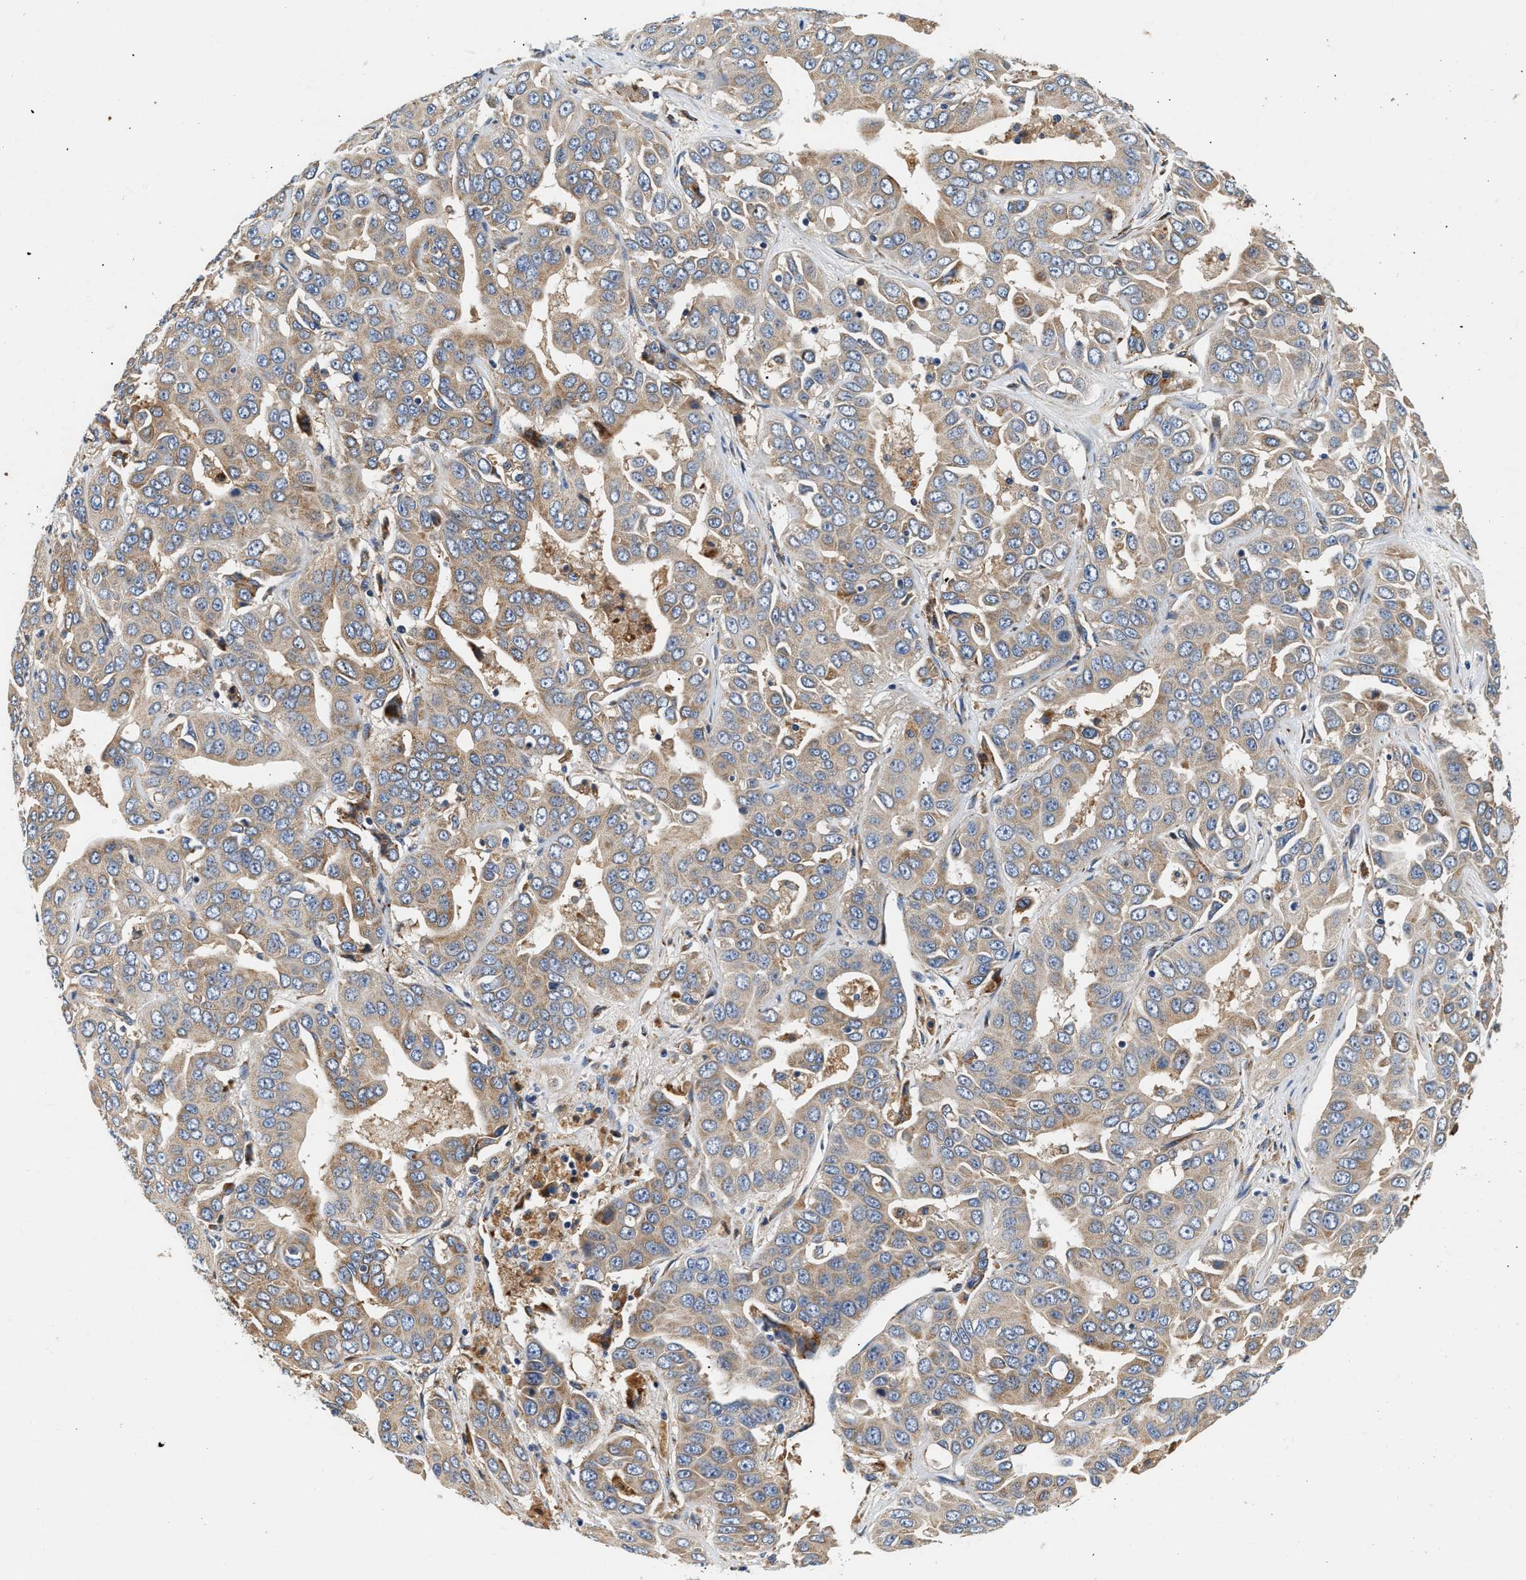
{"staining": {"intensity": "weak", "quantity": "25%-75%", "location": "cytoplasmic/membranous"}, "tissue": "liver cancer", "cell_type": "Tumor cells", "image_type": "cancer", "snomed": [{"axis": "morphology", "description": "Cholangiocarcinoma"}, {"axis": "topography", "description": "Liver"}], "caption": "Liver cholangiocarcinoma stained with immunohistochemistry displays weak cytoplasmic/membranous staining in about 25%-75% of tumor cells.", "gene": "IFT74", "patient": {"sex": "female", "age": 52}}